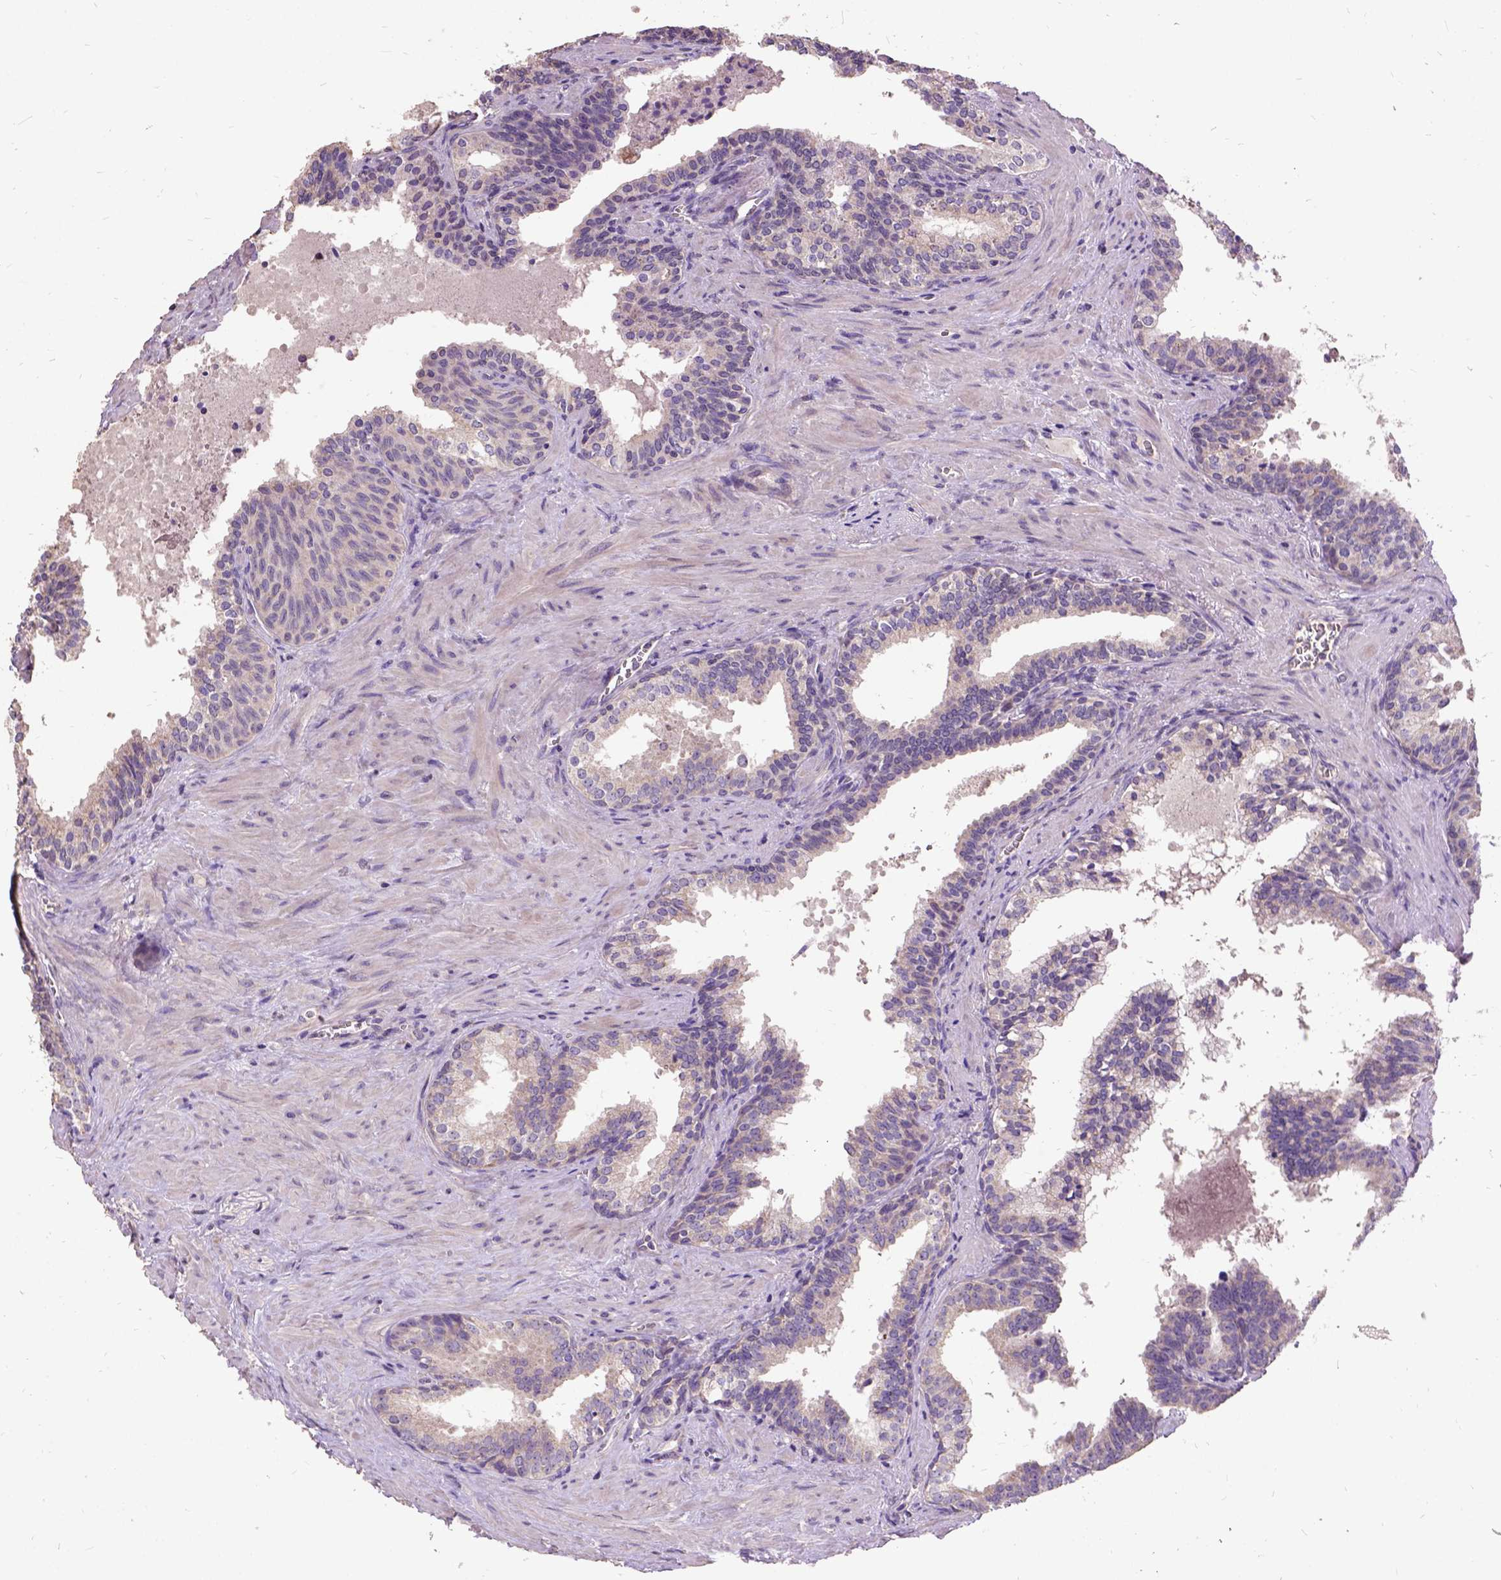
{"staining": {"intensity": "negative", "quantity": "none", "location": "none"}, "tissue": "prostate cancer", "cell_type": "Tumor cells", "image_type": "cancer", "snomed": [{"axis": "morphology", "description": "Adenocarcinoma, High grade"}, {"axis": "topography", "description": "Prostate"}], "caption": "An IHC histopathology image of prostate adenocarcinoma (high-grade) is shown. There is no staining in tumor cells of prostate adenocarcinoma (high-grade).", "gene": "DQX1", "patient": {"sex": "male", "age": 68}}